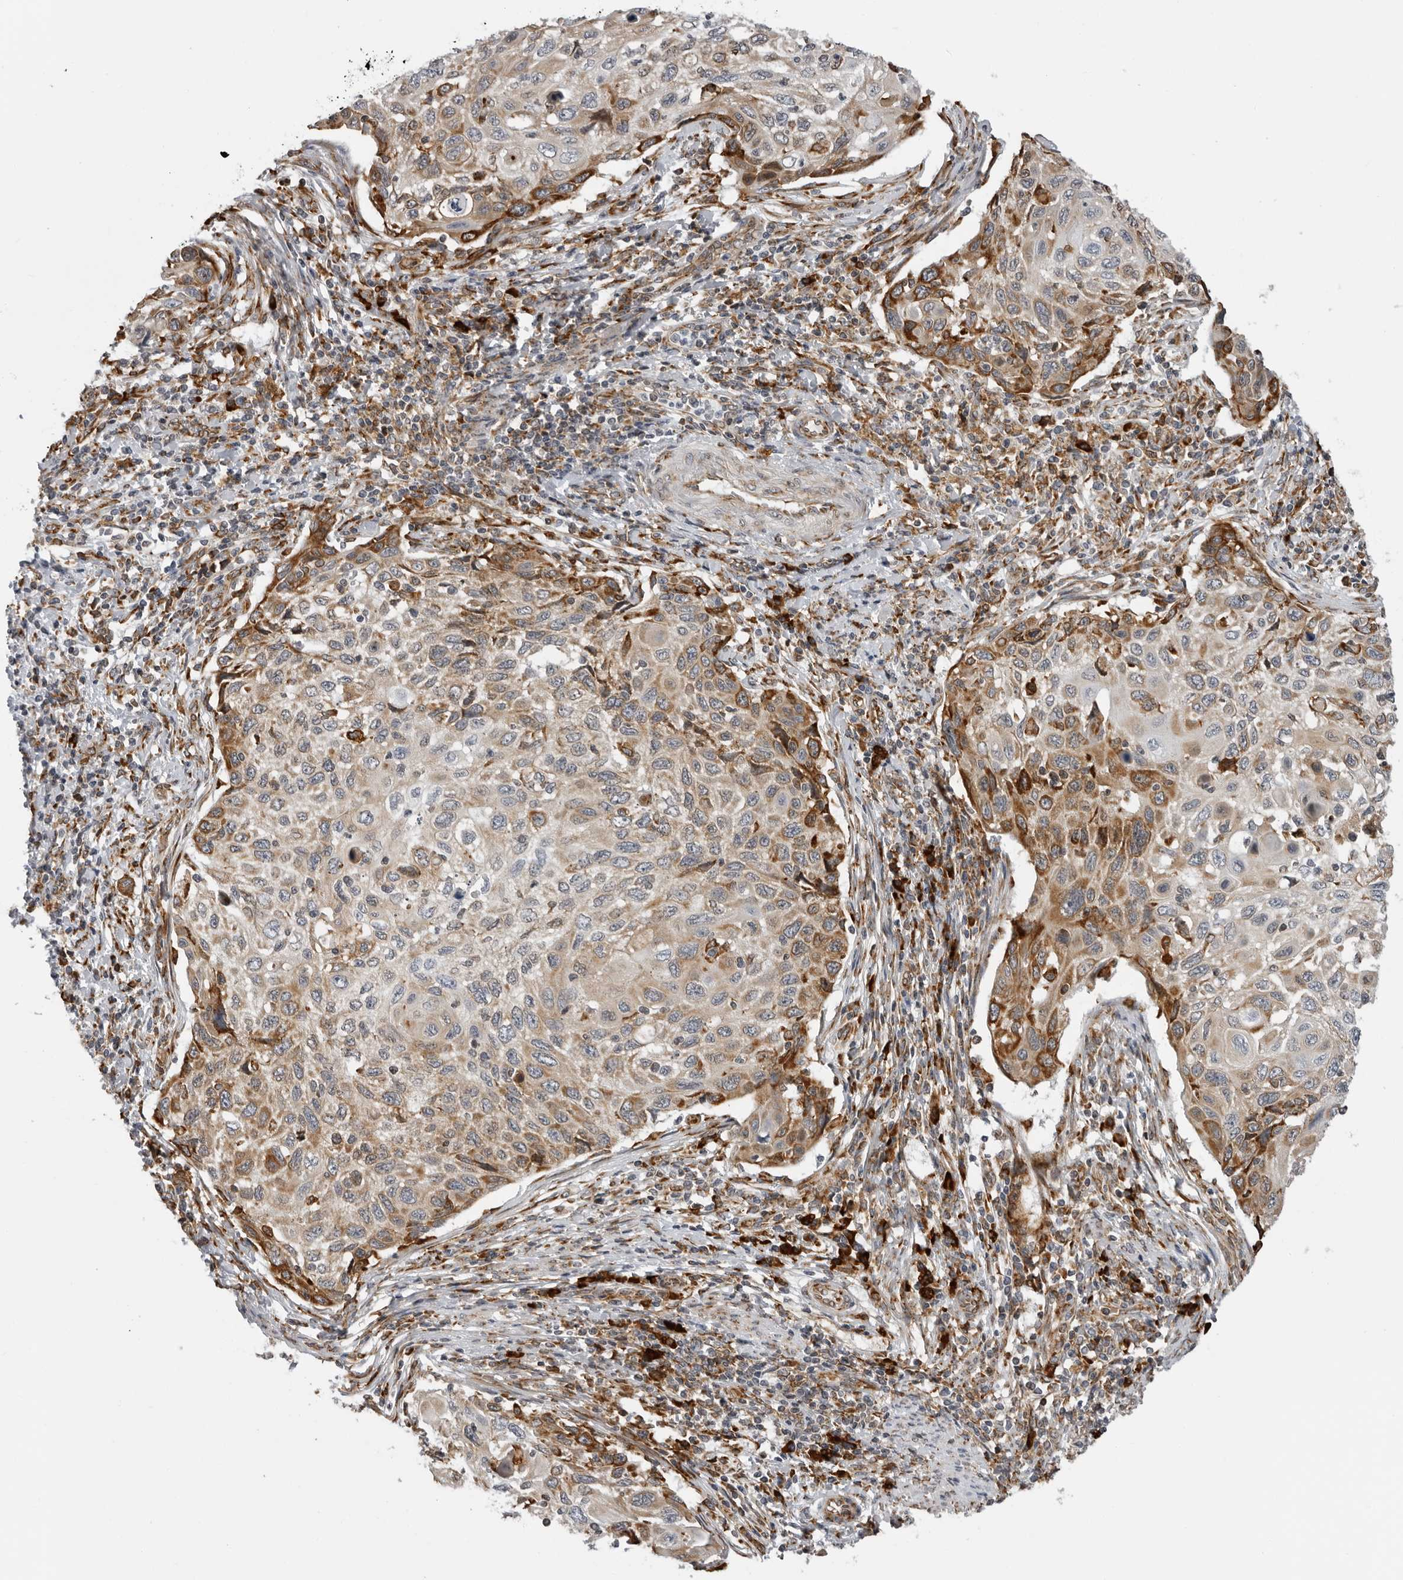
{"staining": {"intensity": "strong", "quantity": "25%-75%", "location": "cytoplasmic/membranous"}, "tissue": "cervical cancer", "cell_type": "Tumor cells", "image_type": "cancer", "snomed": [{"axis": "morphology", "description": "Squamous cell carcinoma, NOS"}, {"axis": "topography", "description": "Cervix"}], "caption": "Protein staining of squamous cell carcinoma (cervical) tissue demonstrates strong cytoplasmic/membranous expression in approximately 25%-75% of tumor cells.", "gene": "ALPK2", "patient": {"sex": "female", "age": 70}}